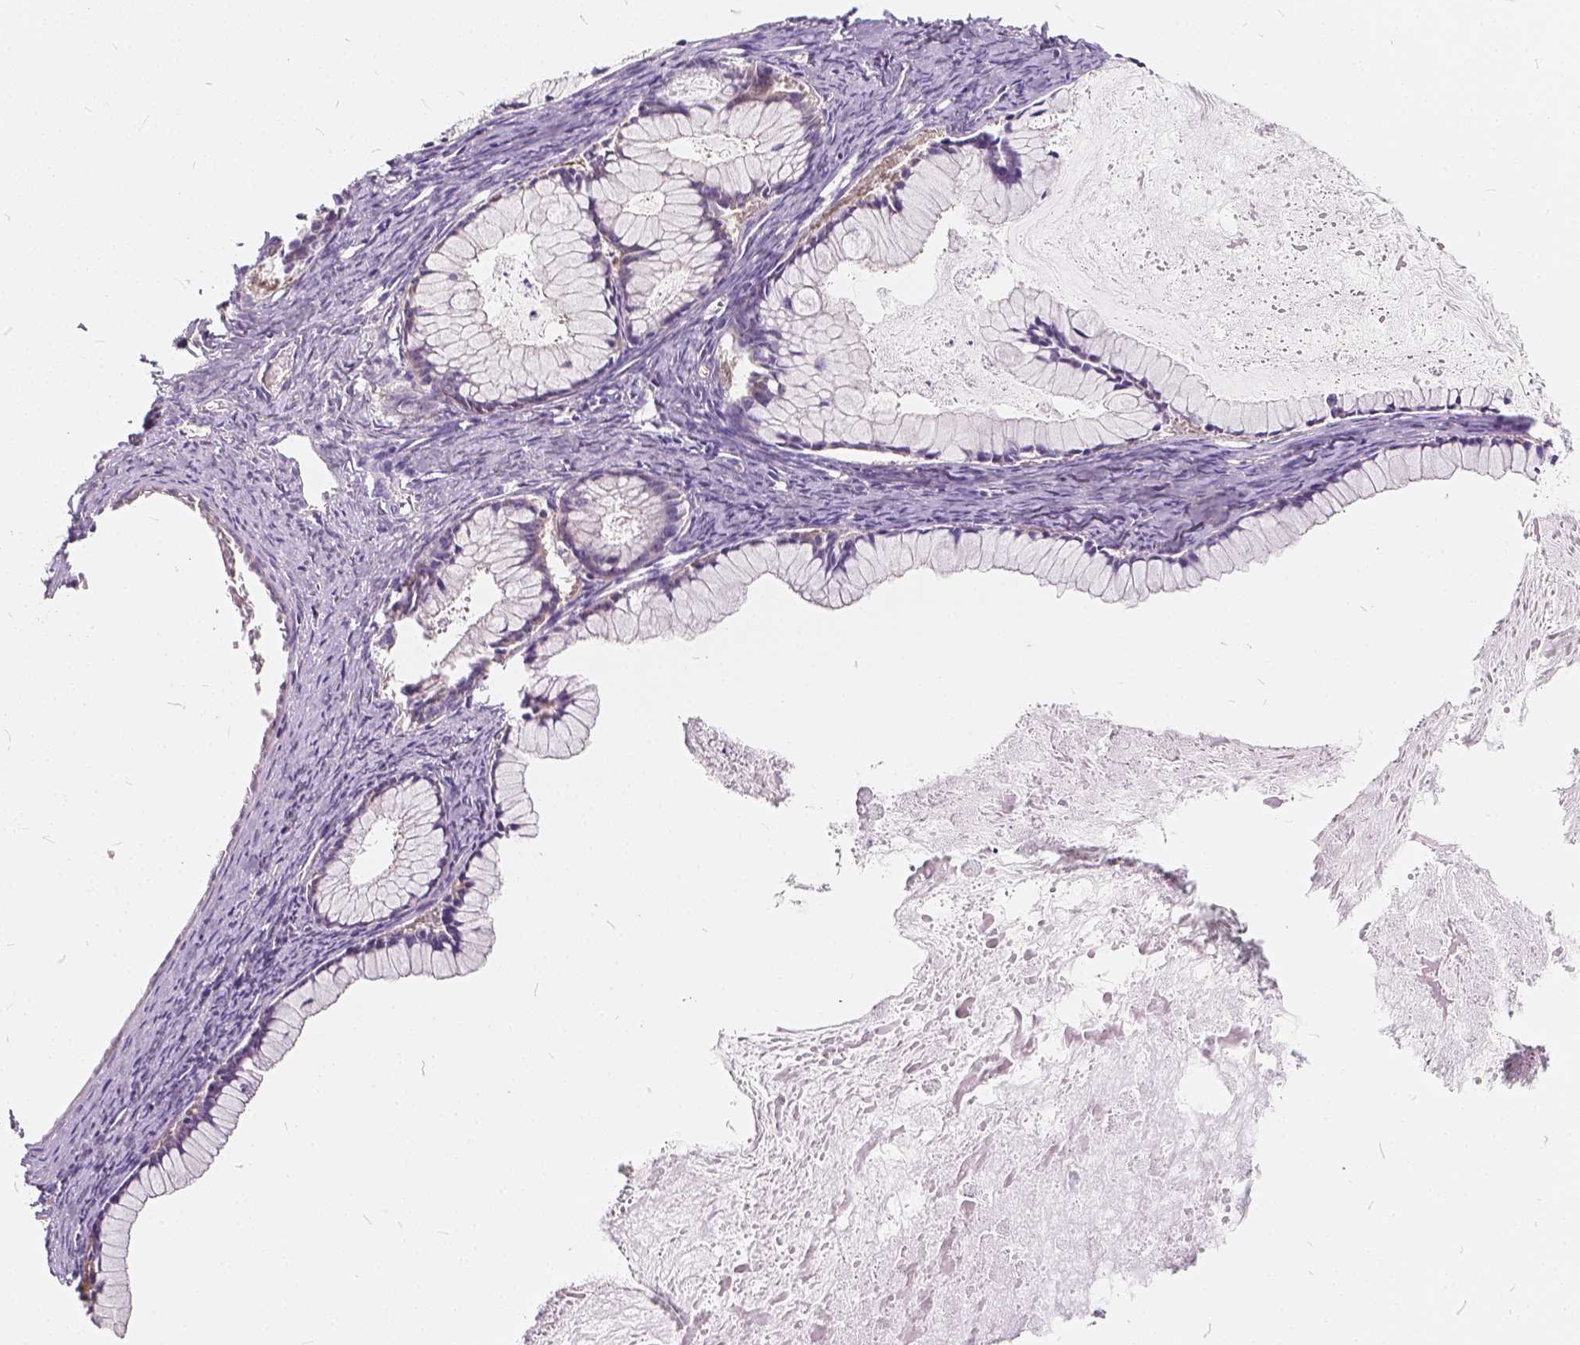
{"staining": {"intensity": "negative", "quantity": "none", "location": "none"}, "tissue": "ovarian cancer", "cell_type": "Tumor cells", "image_type": "cancer", "snomed": [{"axis": "morphology", "description": "Cystadenocarcinoma, mucinous, NOS"}, {"axis": "topography", "description": "Ovary"}], "caption": "Tumor cells are negative for protein expression in human ovarian cancer (mucinous cystadenocarcinoma).", "gene": "KIAA0513", "patient": {"sex": "female", "age": 41}}